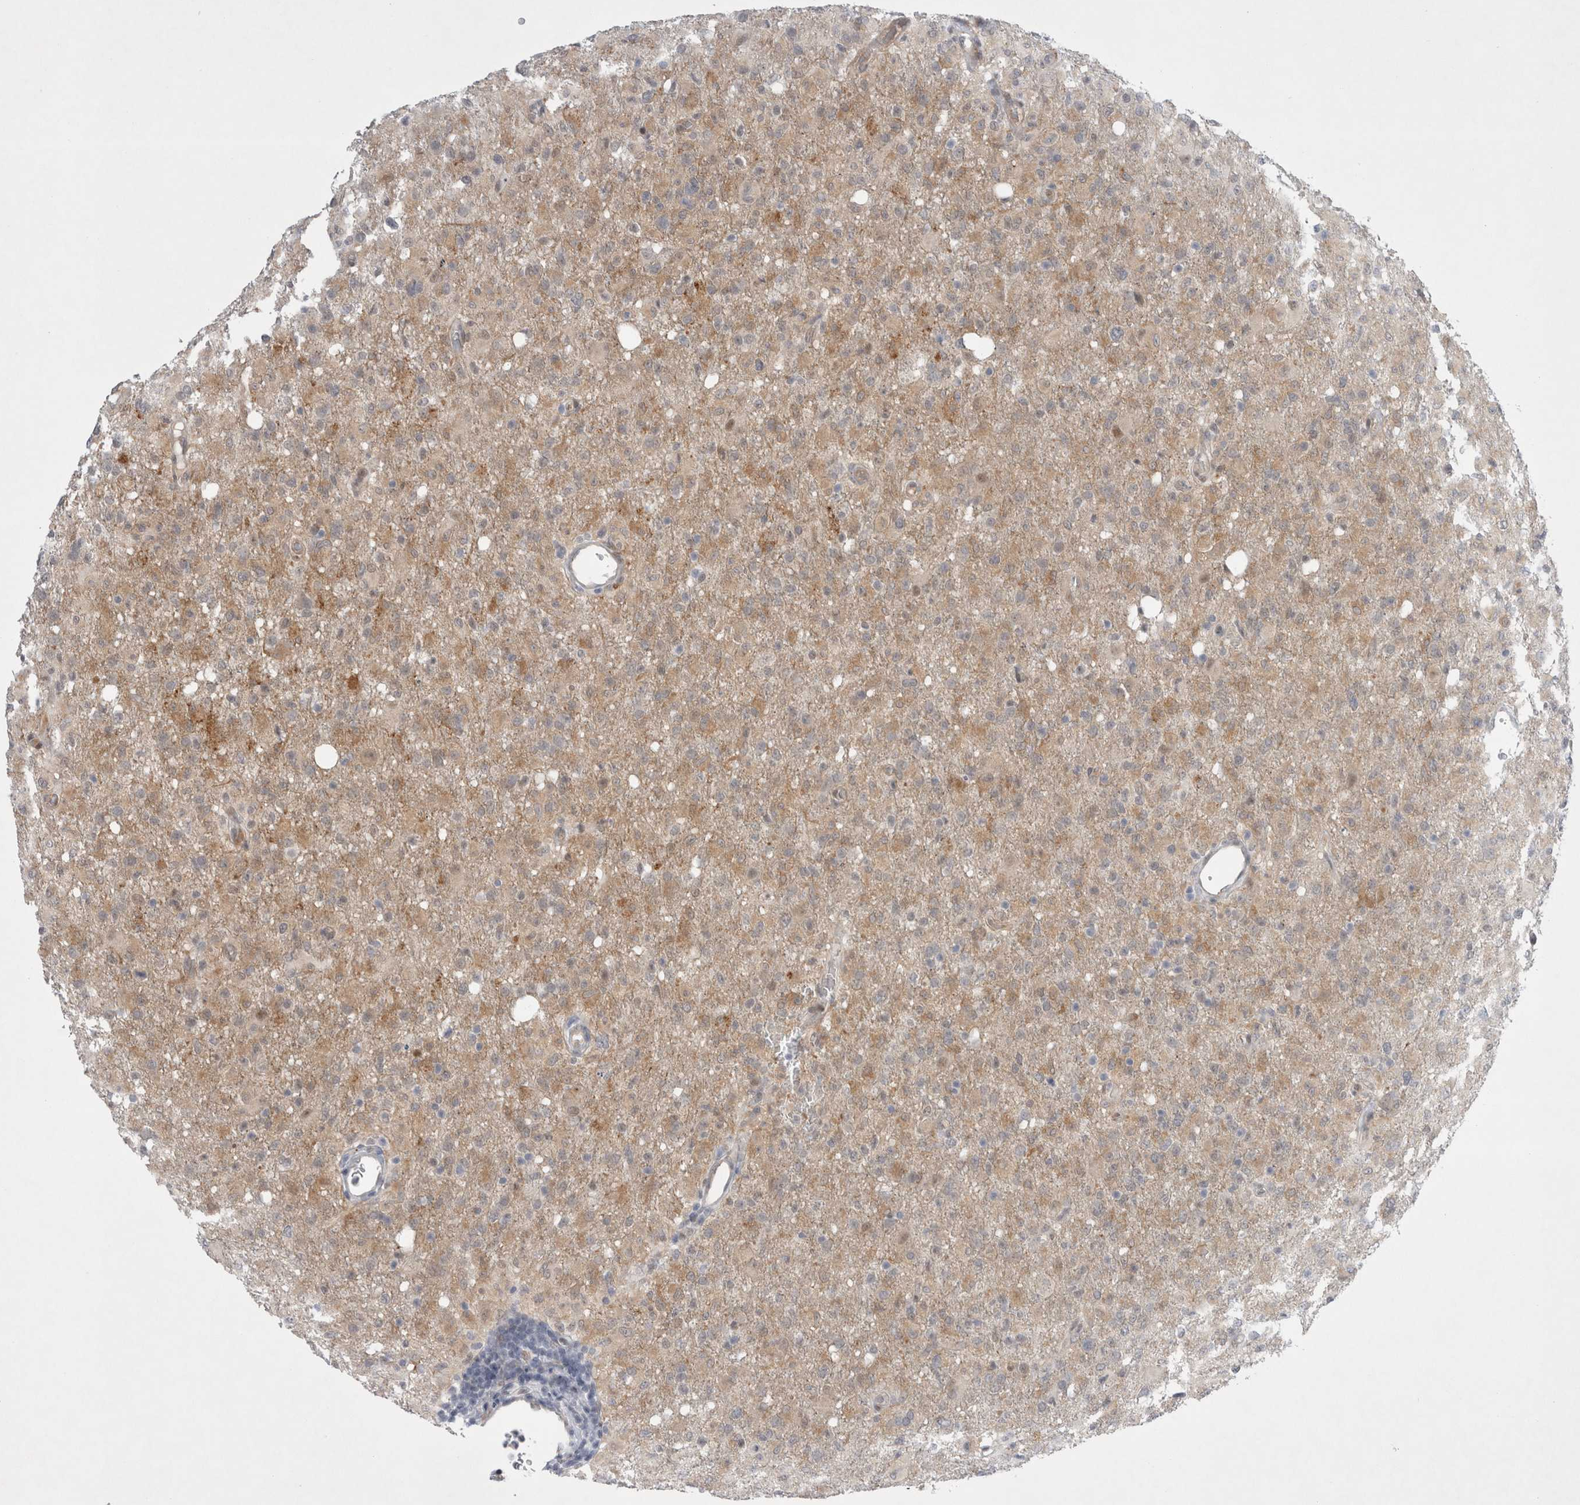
{"staining": {"intensity": "weak", "quantity": ">75%", "location": "cytoplasmic/membranous"}, "tissue": "glioma", "cell_type": "Tumor cells", "image_type": "cancer", "snomed": [{"axis": "morphology", "description": "Glioma, malignant, High grade"}, {"axis": "topography", "description": "Brain"}], "caption": "Tumor cells exhibit low levels of weak cytoplasmic/membranous expression in approximately >75% of cells in malignant high-grade glioma. (DAB IHC with brightfield microscopy, high magnification).", "gene": "WIPF2", "patient": {"sex": "female", "age": 57}}